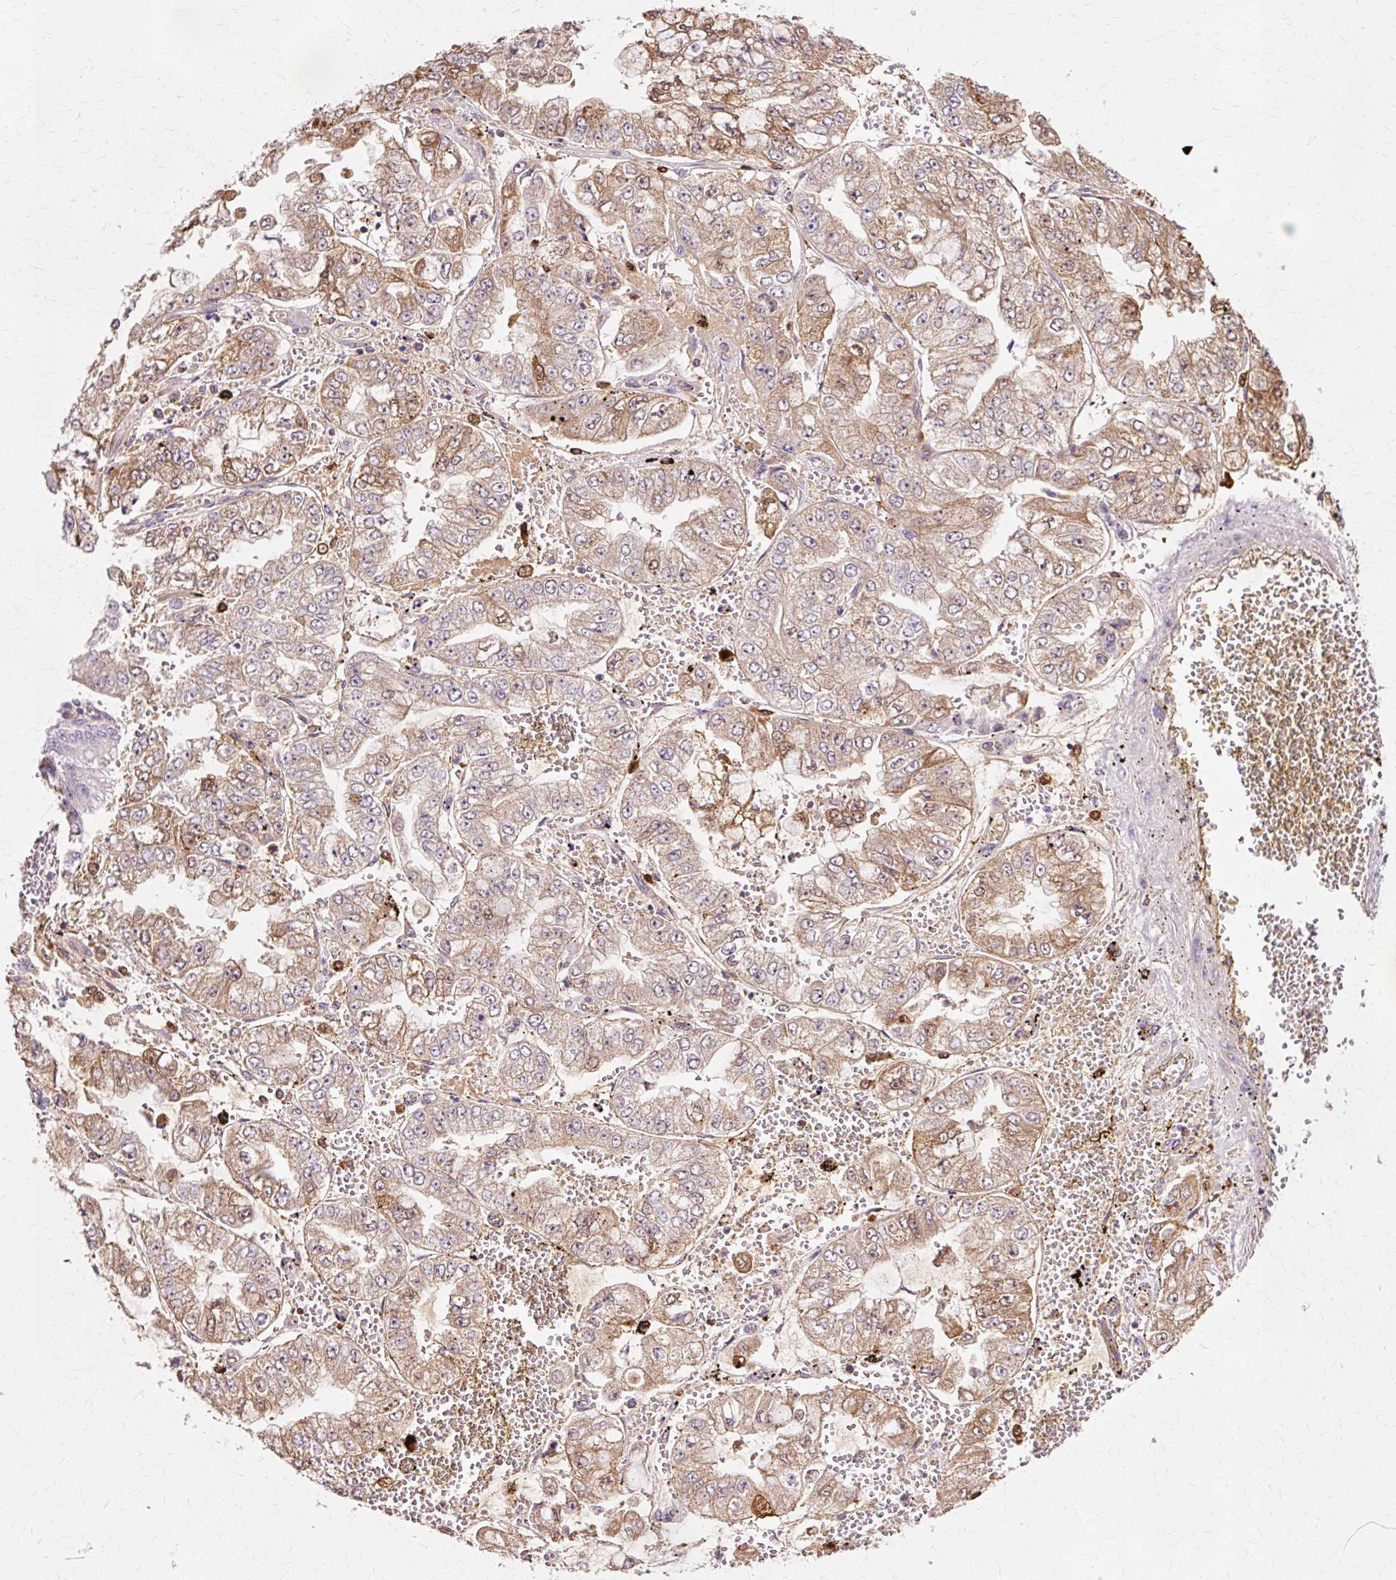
{"staining": {"intensity": "moderate", "quantity": ">75%", "location": "cytoplasmic/membranous"}, "tissue": "stomach cancer", "cell_type": "Tumor cells", "image_type": "cancer", "snomed": [{"axis": "morphology", "description": "Adenocarcinoma, NOS"}, {"axis": "topography", "description": "Stomach"}], "caption": "Stomach adenocarcinoma was stained to show a protein in brown. There is medium levels of moderate cytoplasmic/membranous staining in about >75% of tumor cells.", "gene": "GPX1", "patient": {"sex": "male", "age": 76}}